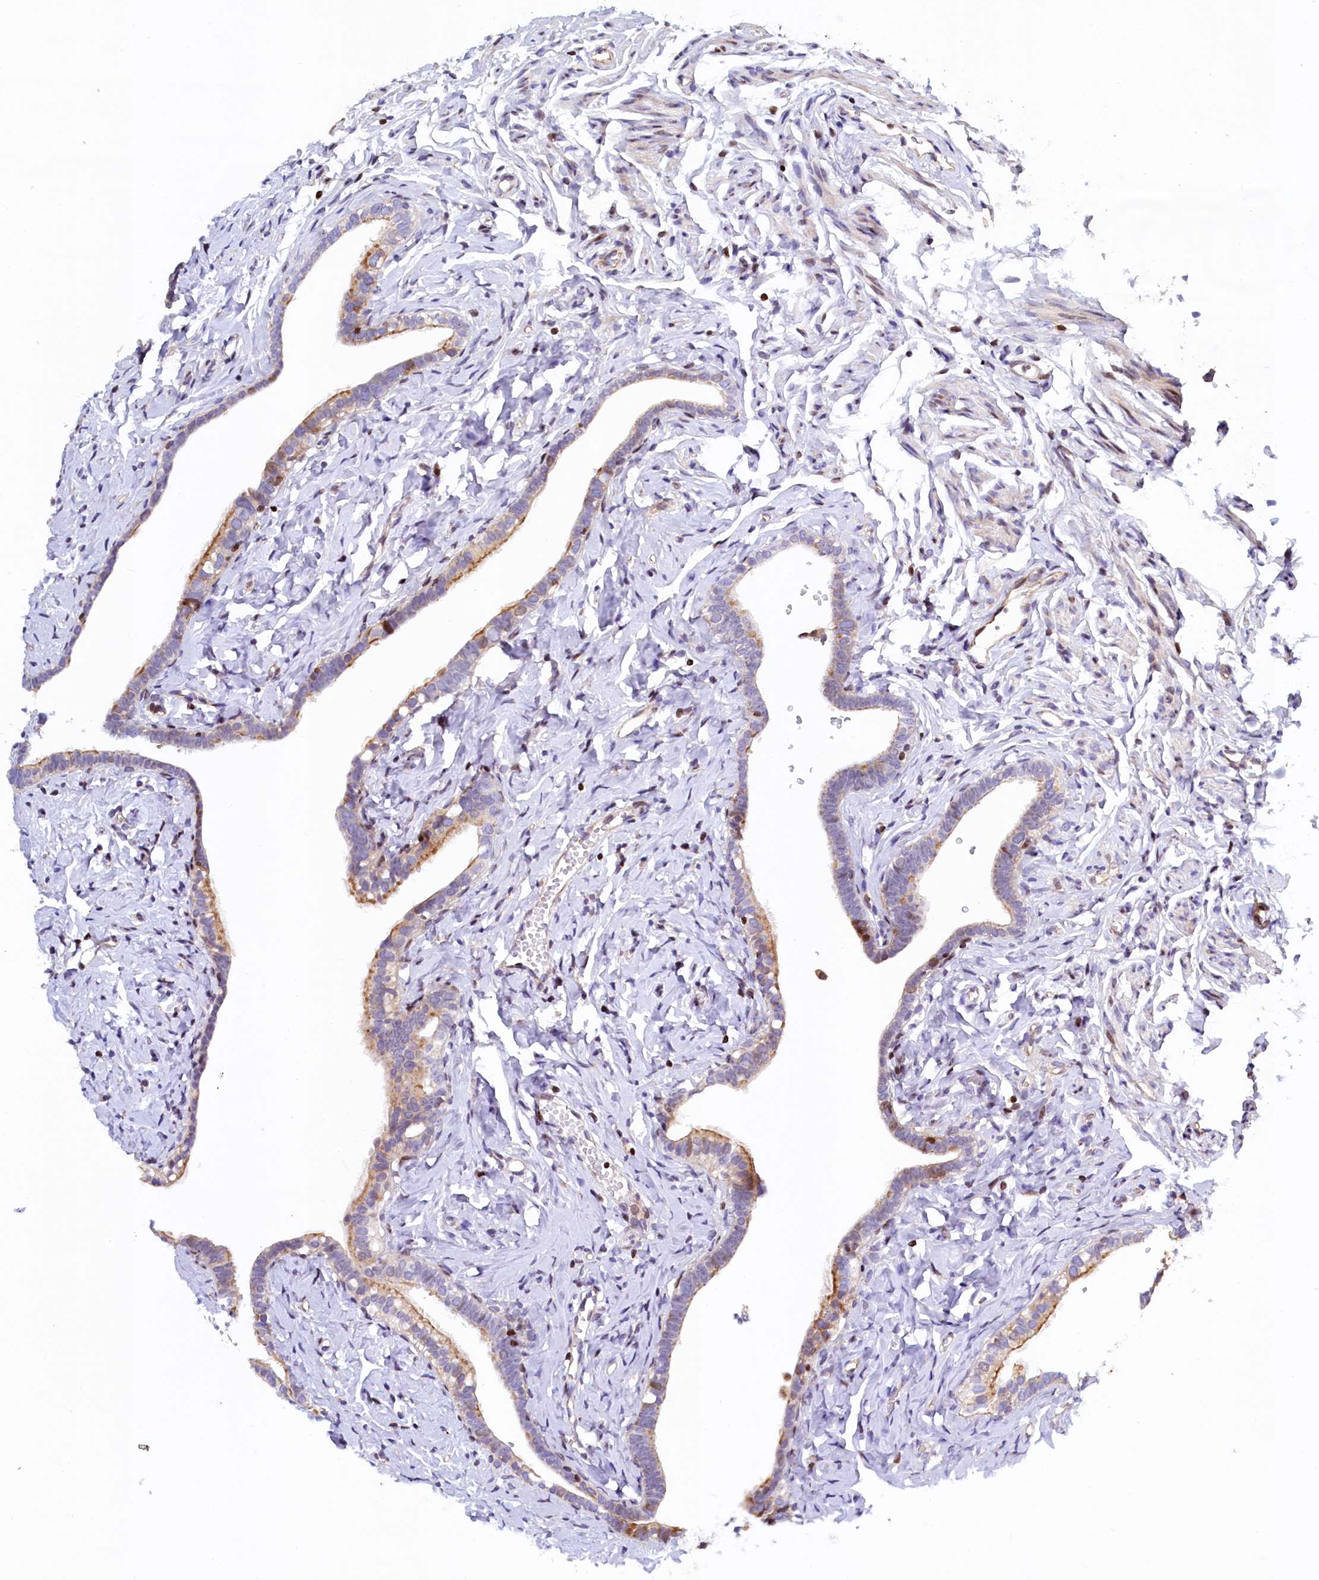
{"staining": {"intensity": "weak", "quantity": "25%-75%", "location": "cytoplasmic/membranous"}, "tissue": "fallopian tube", "cell_type": "Glandular cells", "image_type": "normal", "snomed": [{"axis": "morphology", "description": "Normal tissue, NOS"}, {"axis": "topography", "description": "Fallopian tube"}], "caption": "Approximately 25%-75% of glandular cells in unremarkable human fallopian tube exhibit weak cytoplasmic/membranous protein positivity as visualized by brown immunohistochemical staining.", "gene": "TGDS", "patient": {"sex": "female", "age": 66}}